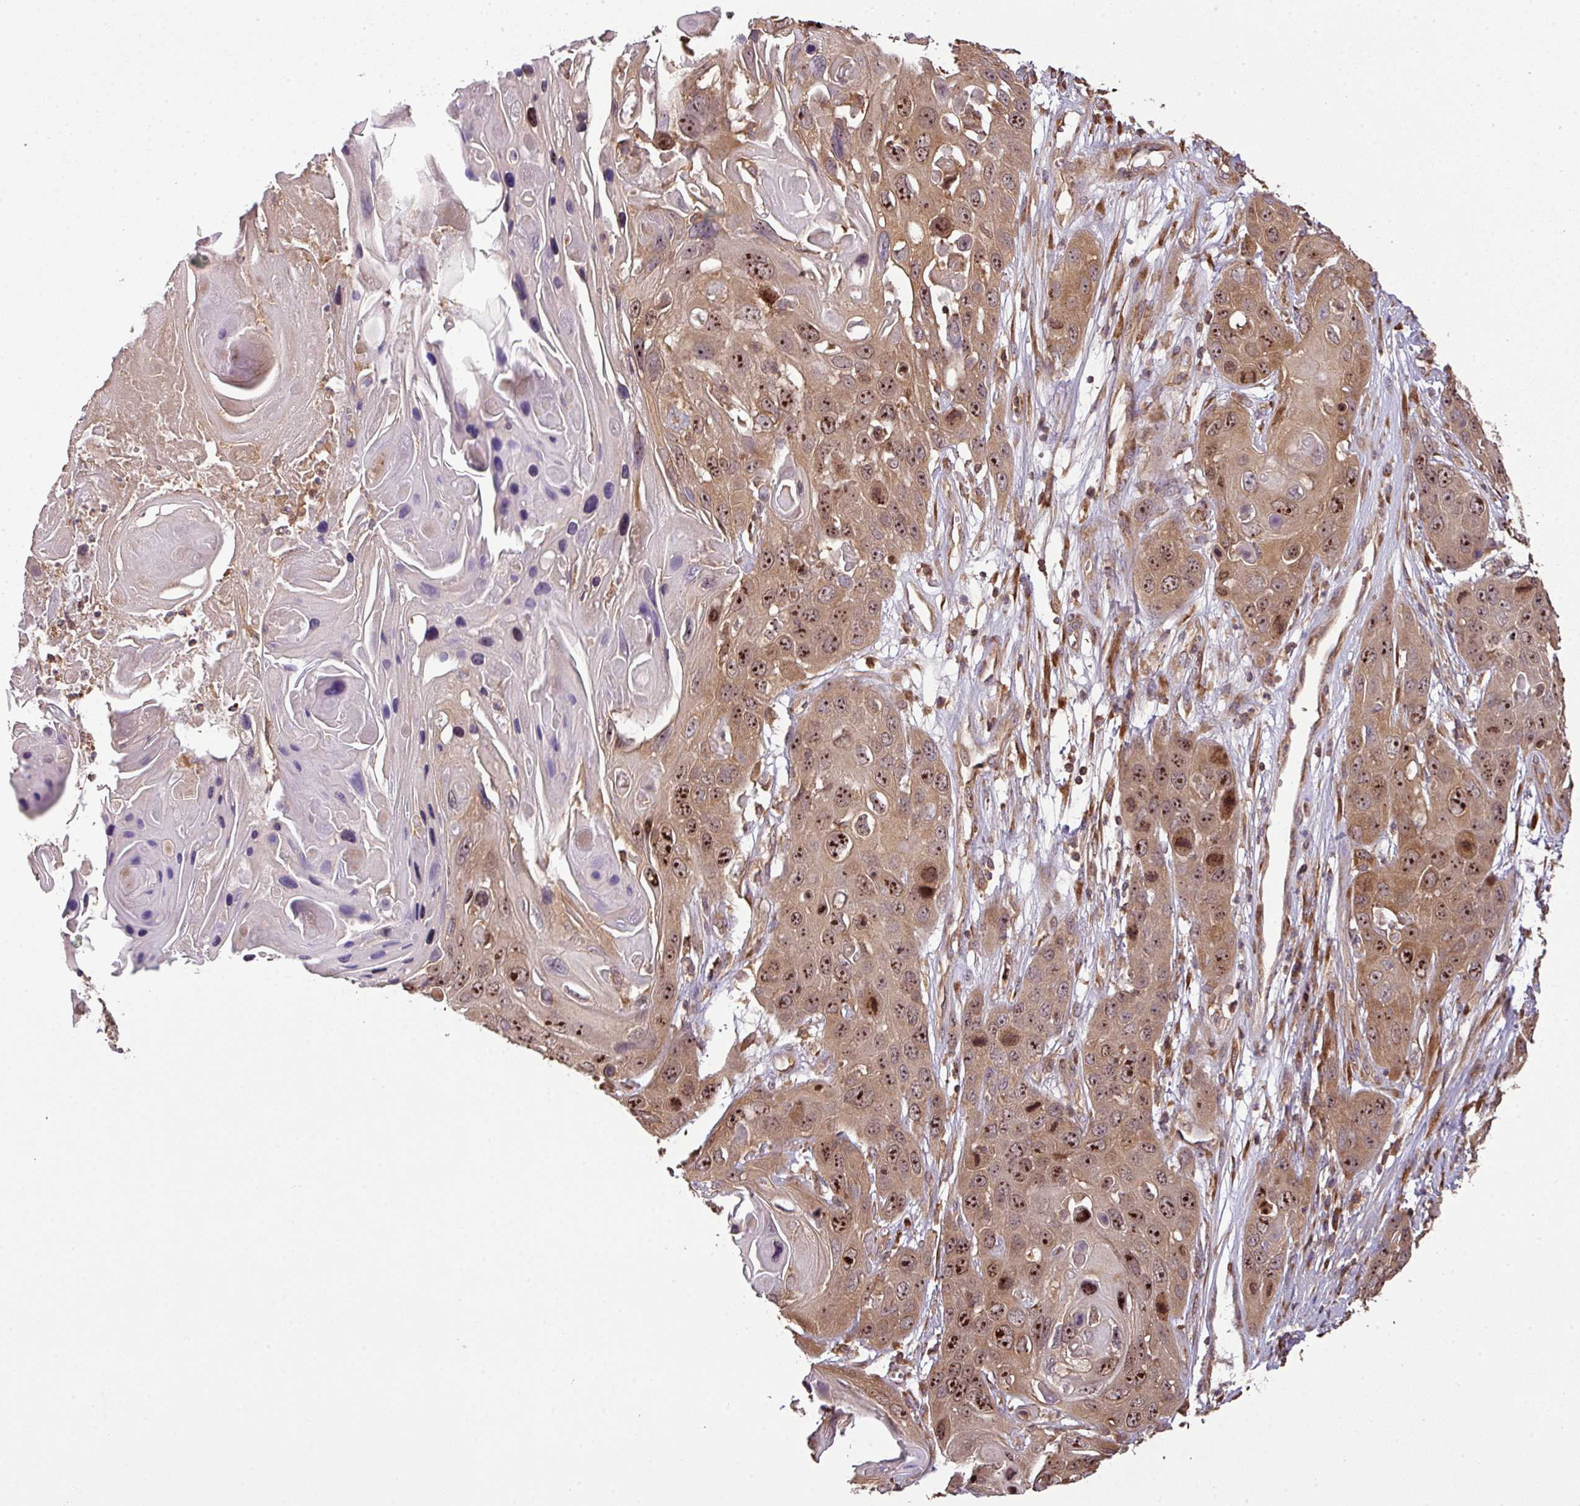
{"staining": {"intensity": "moderate", "quantity": ">75%", "location": "cytoplasmic/membranous,nuclear"}, "tissue": "skin cancer", "cell_type": "Tumor cells", "image_type": "cancer", "snomed": [{"axis": "morphology", "description": "Squamous cell carcinoma, NOS"}, {"axis": "topography", "description": "Skin"}], "caption": "An image of squamous cell carcinoma (skin) stained for a protein demonstrates moderate cytoplasmic/membranous and nuclear brown staining in tumor cells. The protein of interest is stained brown, and the nuclei are stained in blue (DAB (3,3'-diaminobenzidine) IHC with brightfield microscopy, high magnification).", "gene": "VENTX", "patient": {"sex": "male", "age": 55}}